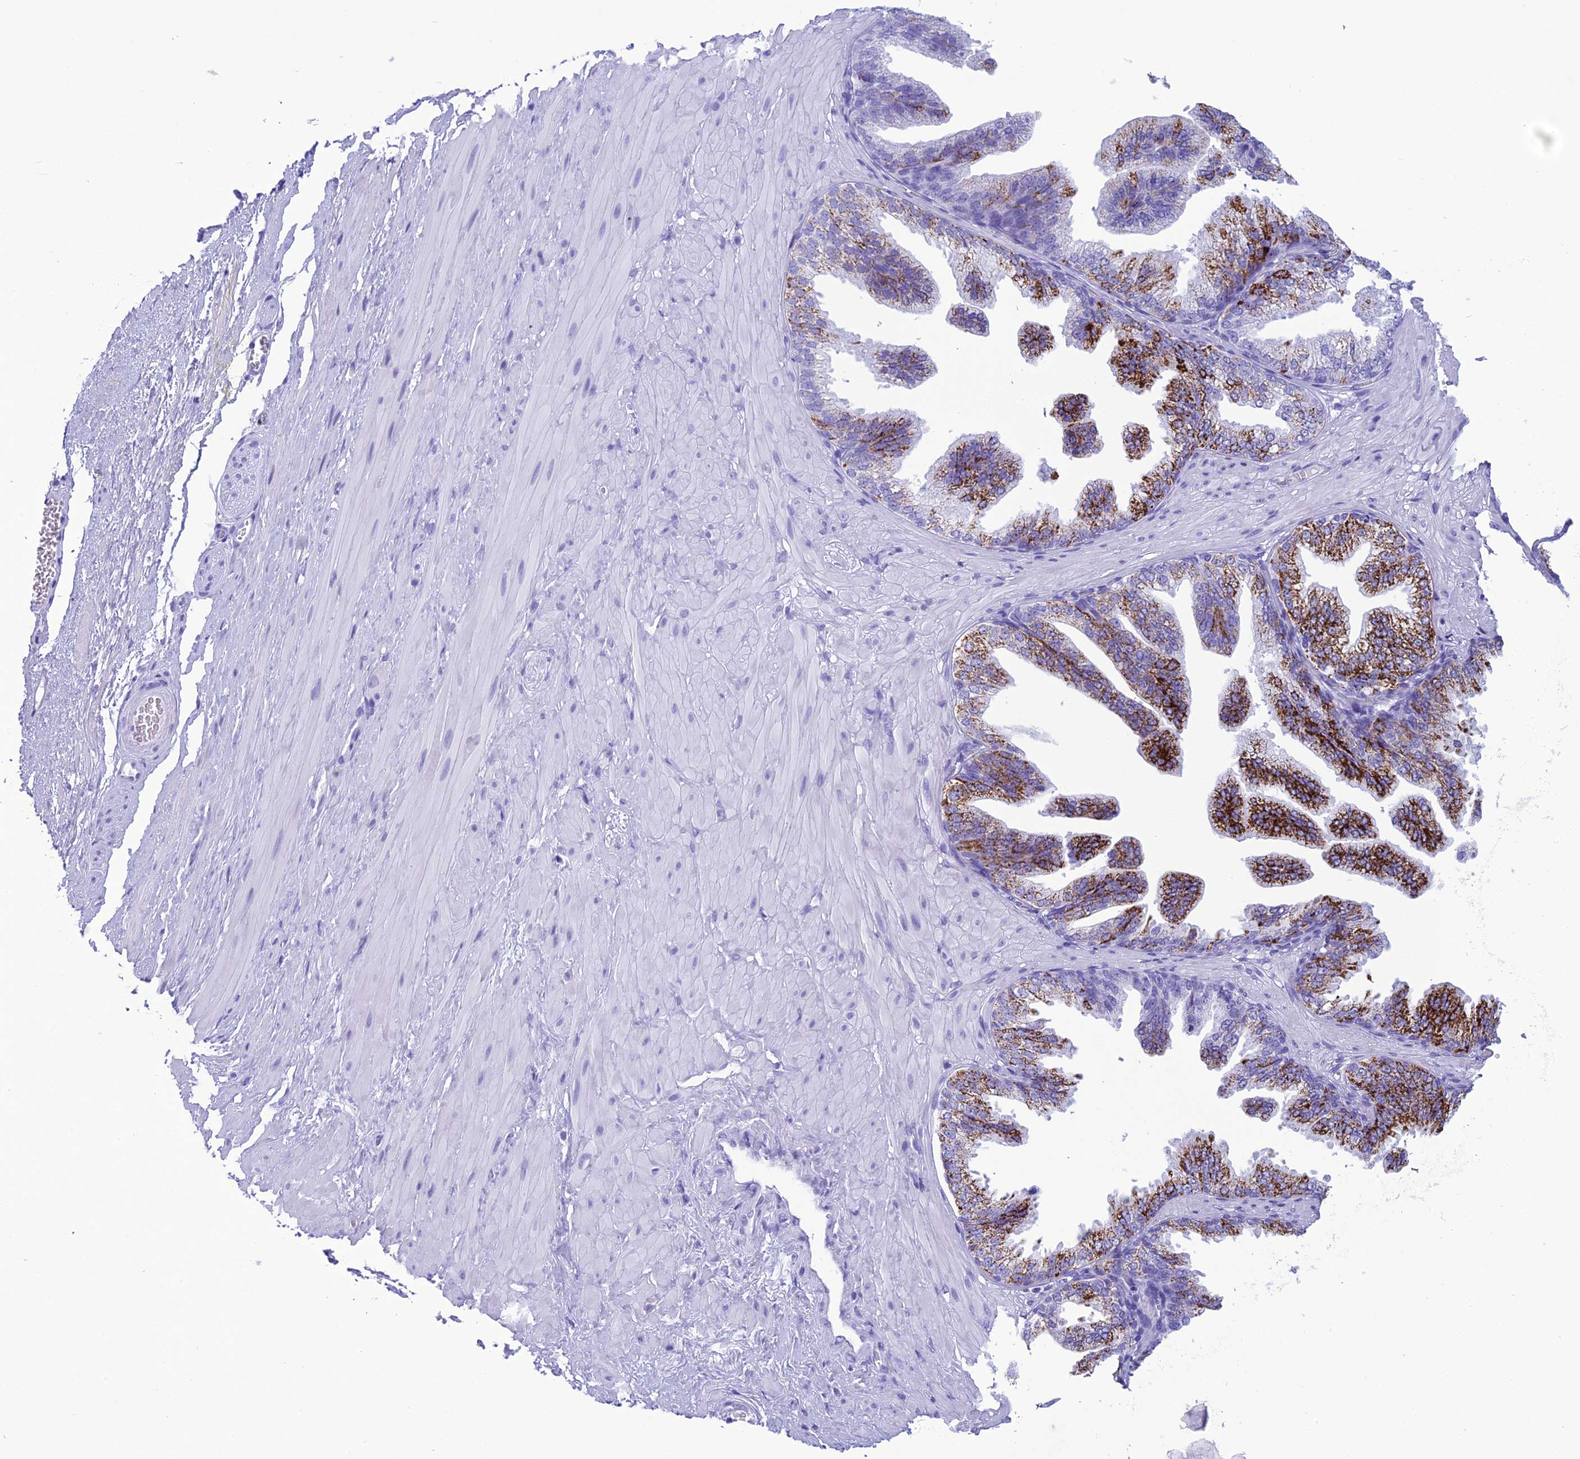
{"staining": {"intensity": "negative", "quantity": "none", "location": "none"}, "tissue": "adipose tissue", "cell_type": "Adipocytes", "image_type": "normal", "snomed": [{"axis": "morphology", "description": "Normal tissue, NOS"}, {"axis": "morphology", "description": "Adenocarcinoma, Low grade"}, {"axis": "topography", "description": "Prostate"}, {"axis": "topography", "description": "Peripheral nerve tissue"}], "caption": "A high-resolution histopathology image shows IHC staining of benign adipose tissue, which displays no significant staining in adipocytes.", "gene": "TRAM1L1", "patient": {"sex": "male", "age": 63}}